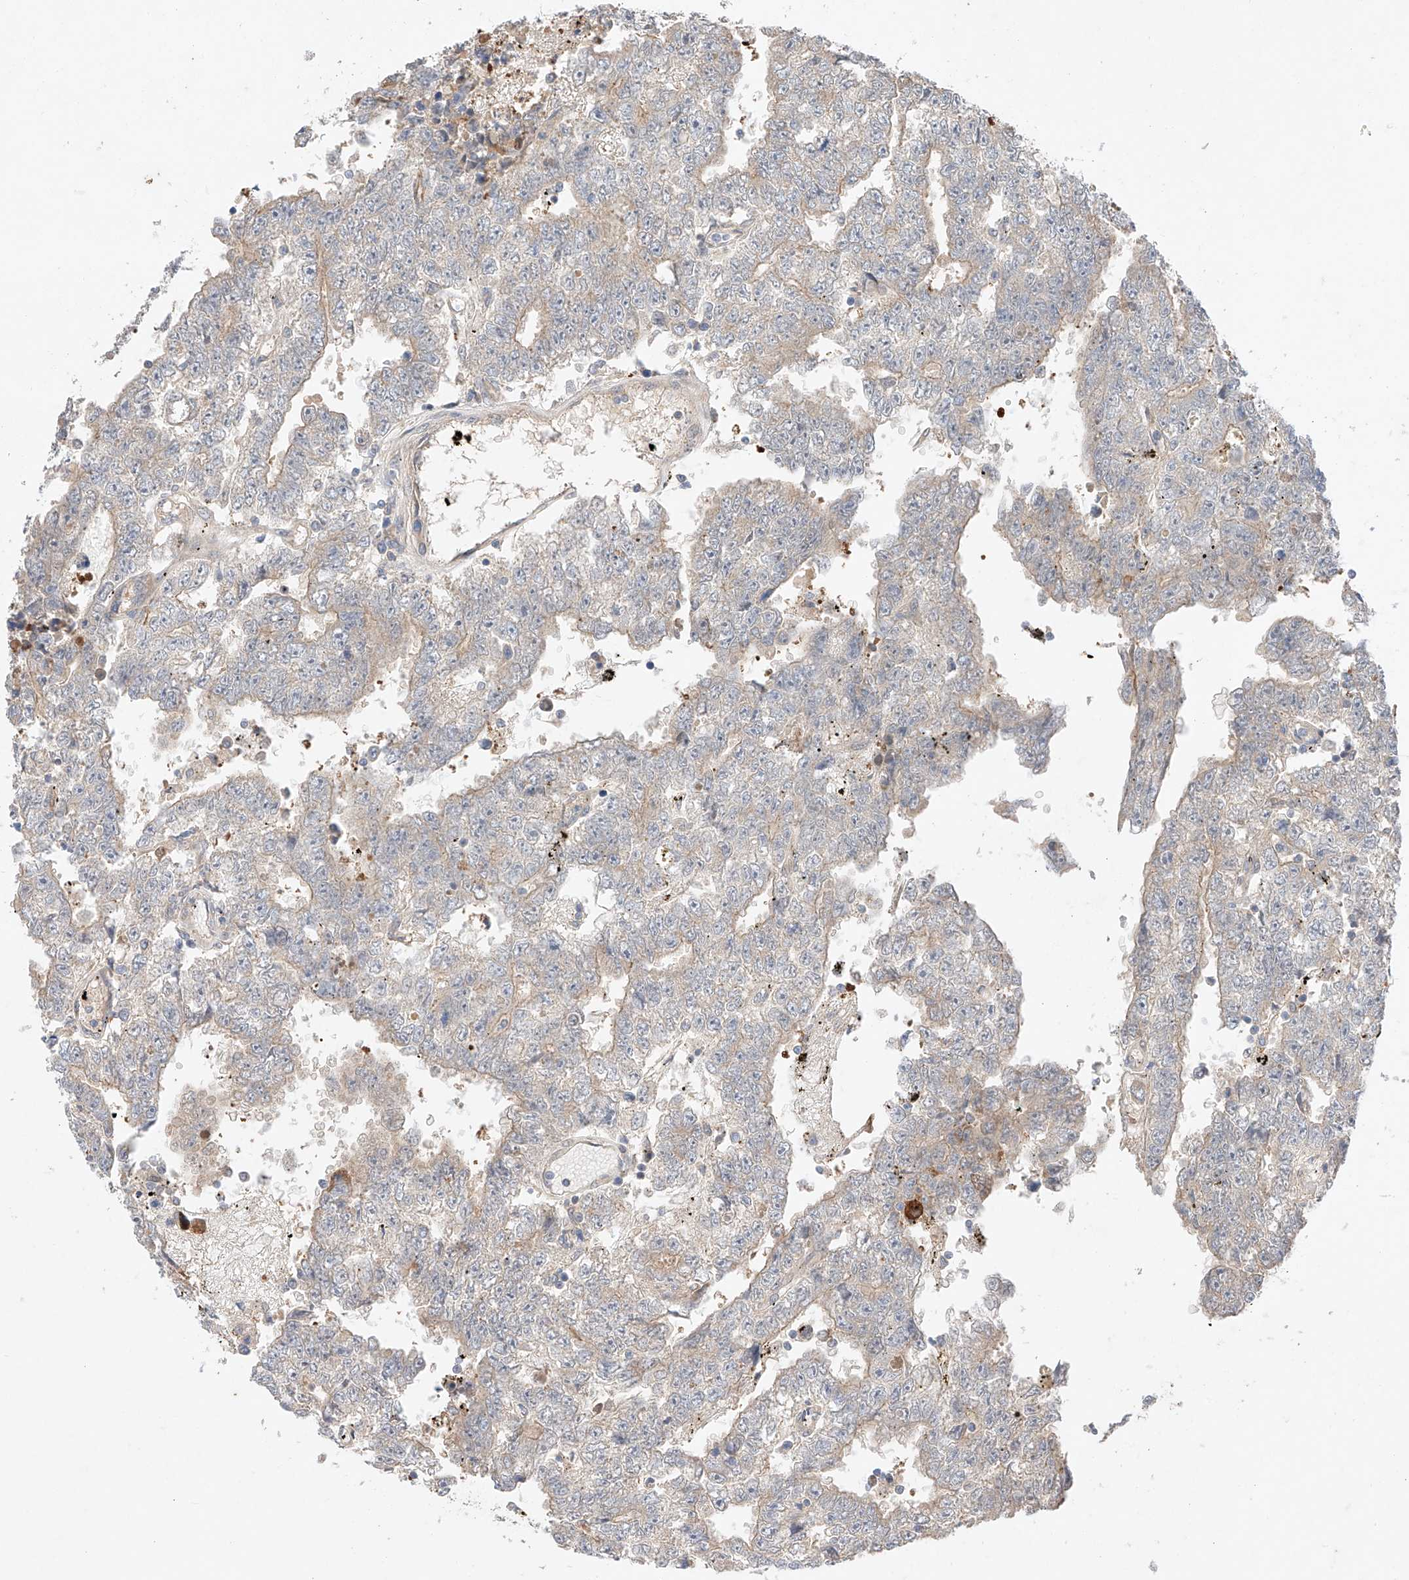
{"staining": {"intensity": "weak", "quantity": "25%-75%", "location": "cytoplasmic/membranous"}, "tissue": "testis cancer", "cell_type": "Tumor cells", "image_type": "cancer", "snomed": [{"axis": "morphology", "description": "Carcinoma, Embryonal, NOS"}, {"axis": "topography", "description": "Testis"}], "caption": "Immunohistochemistry of embryonal carcinoma (testis) demonstrates low levels of weak cytoplasmic/membranous positivity in about 25%-75% of tumor cells.", "gene": "GCNT1", "patient": {"sex": "male", "age": 25}}